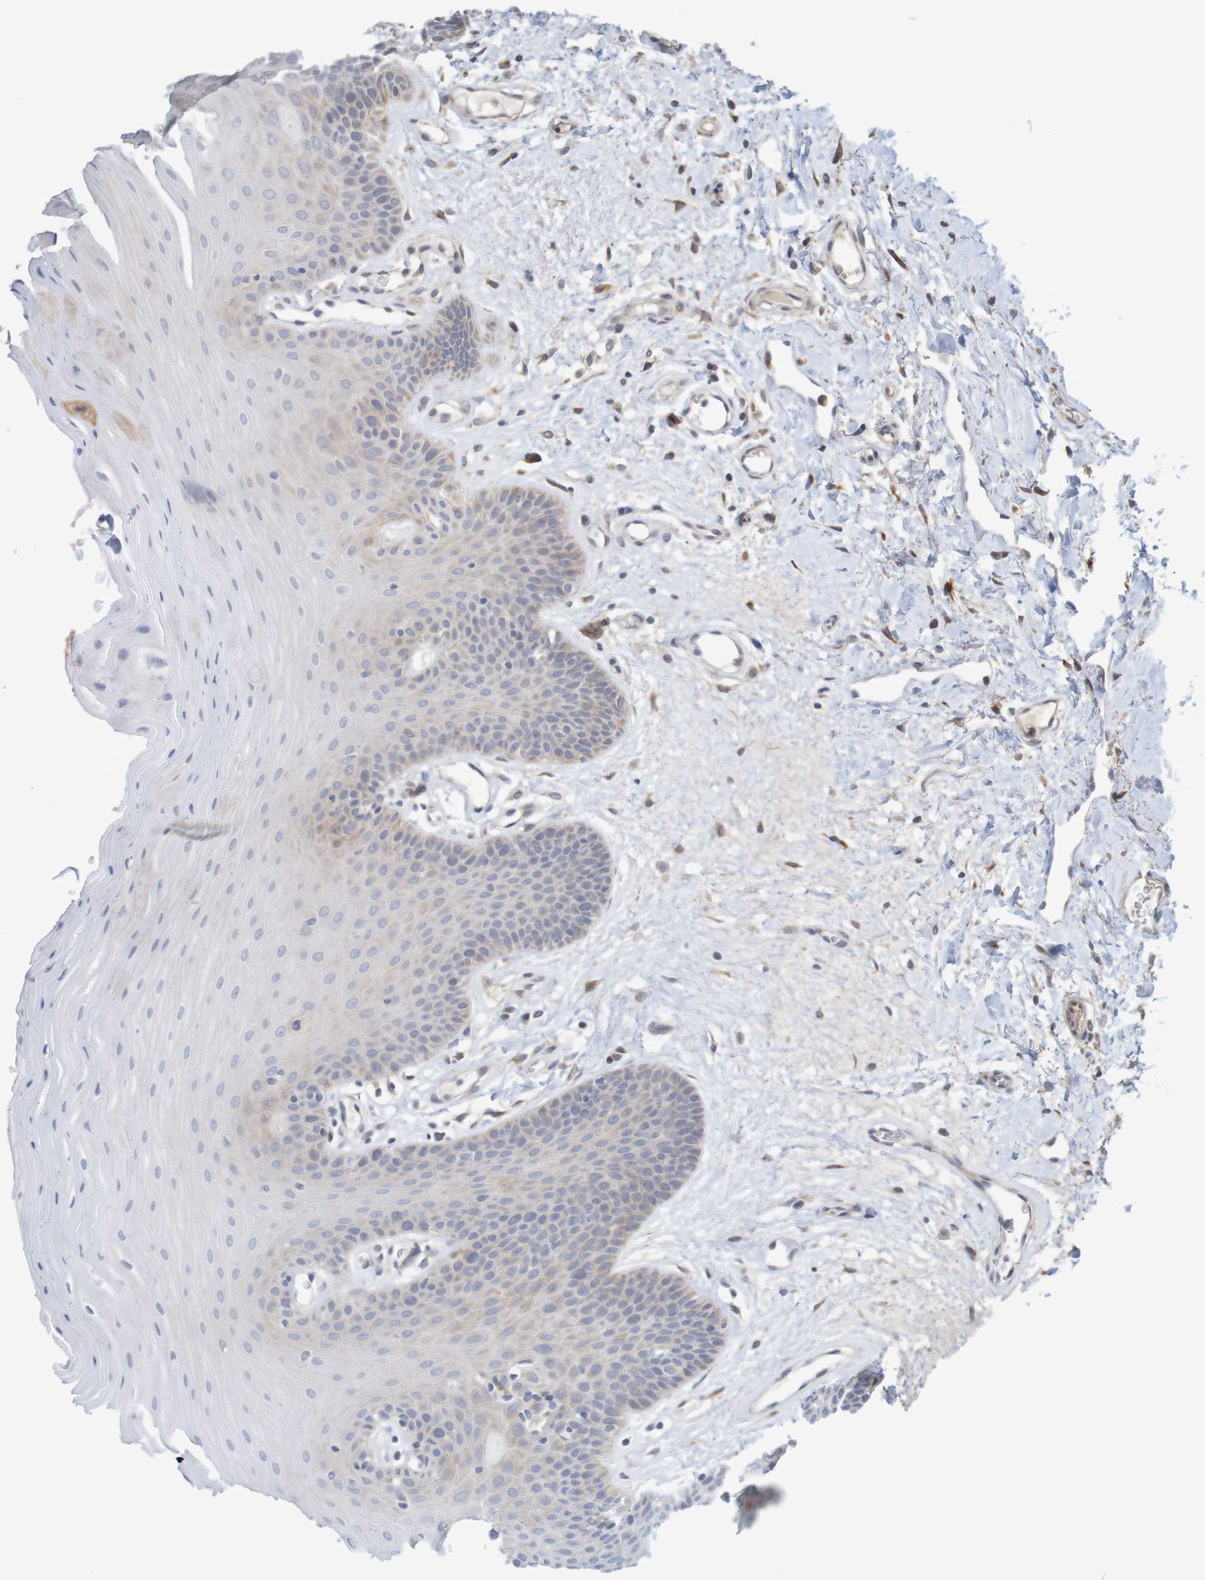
{"staining": {"intensity": "weak", "quantity": "<25%", "location": "cytoplasmic/membranous"}, "tissue": "oral mucosa", "cell_type": "Squamous epithelial cells", "image_type": "normal", "snomed": [{"axis": "morphology", "description": "Normal tissue, NOS"}, {"axis": "morphology", "description": "Squamous cell carcinoma, NOS"}, {"axis": "topography", "description": "Skeletal muscle"}, {"axis": "topography", "description": "Adipose tissue"}, {"axis": "topography", "description": "Vascular tissue"}, {"axis": "topography", "description": "Oral tissue"}, {"axis": "topography", "description": "Peripheral nerve tissue"}, {"axis": "topography", "description": "Head-Neck"}], "caption": "Immunohistochemistry image of normal oral mucosa: human oral mucosa stained with DAB displays no significant protein staining in squamous epithelial cells.", "gene": "ANKK1", "patient": {"sex": "male", "age": 71}}